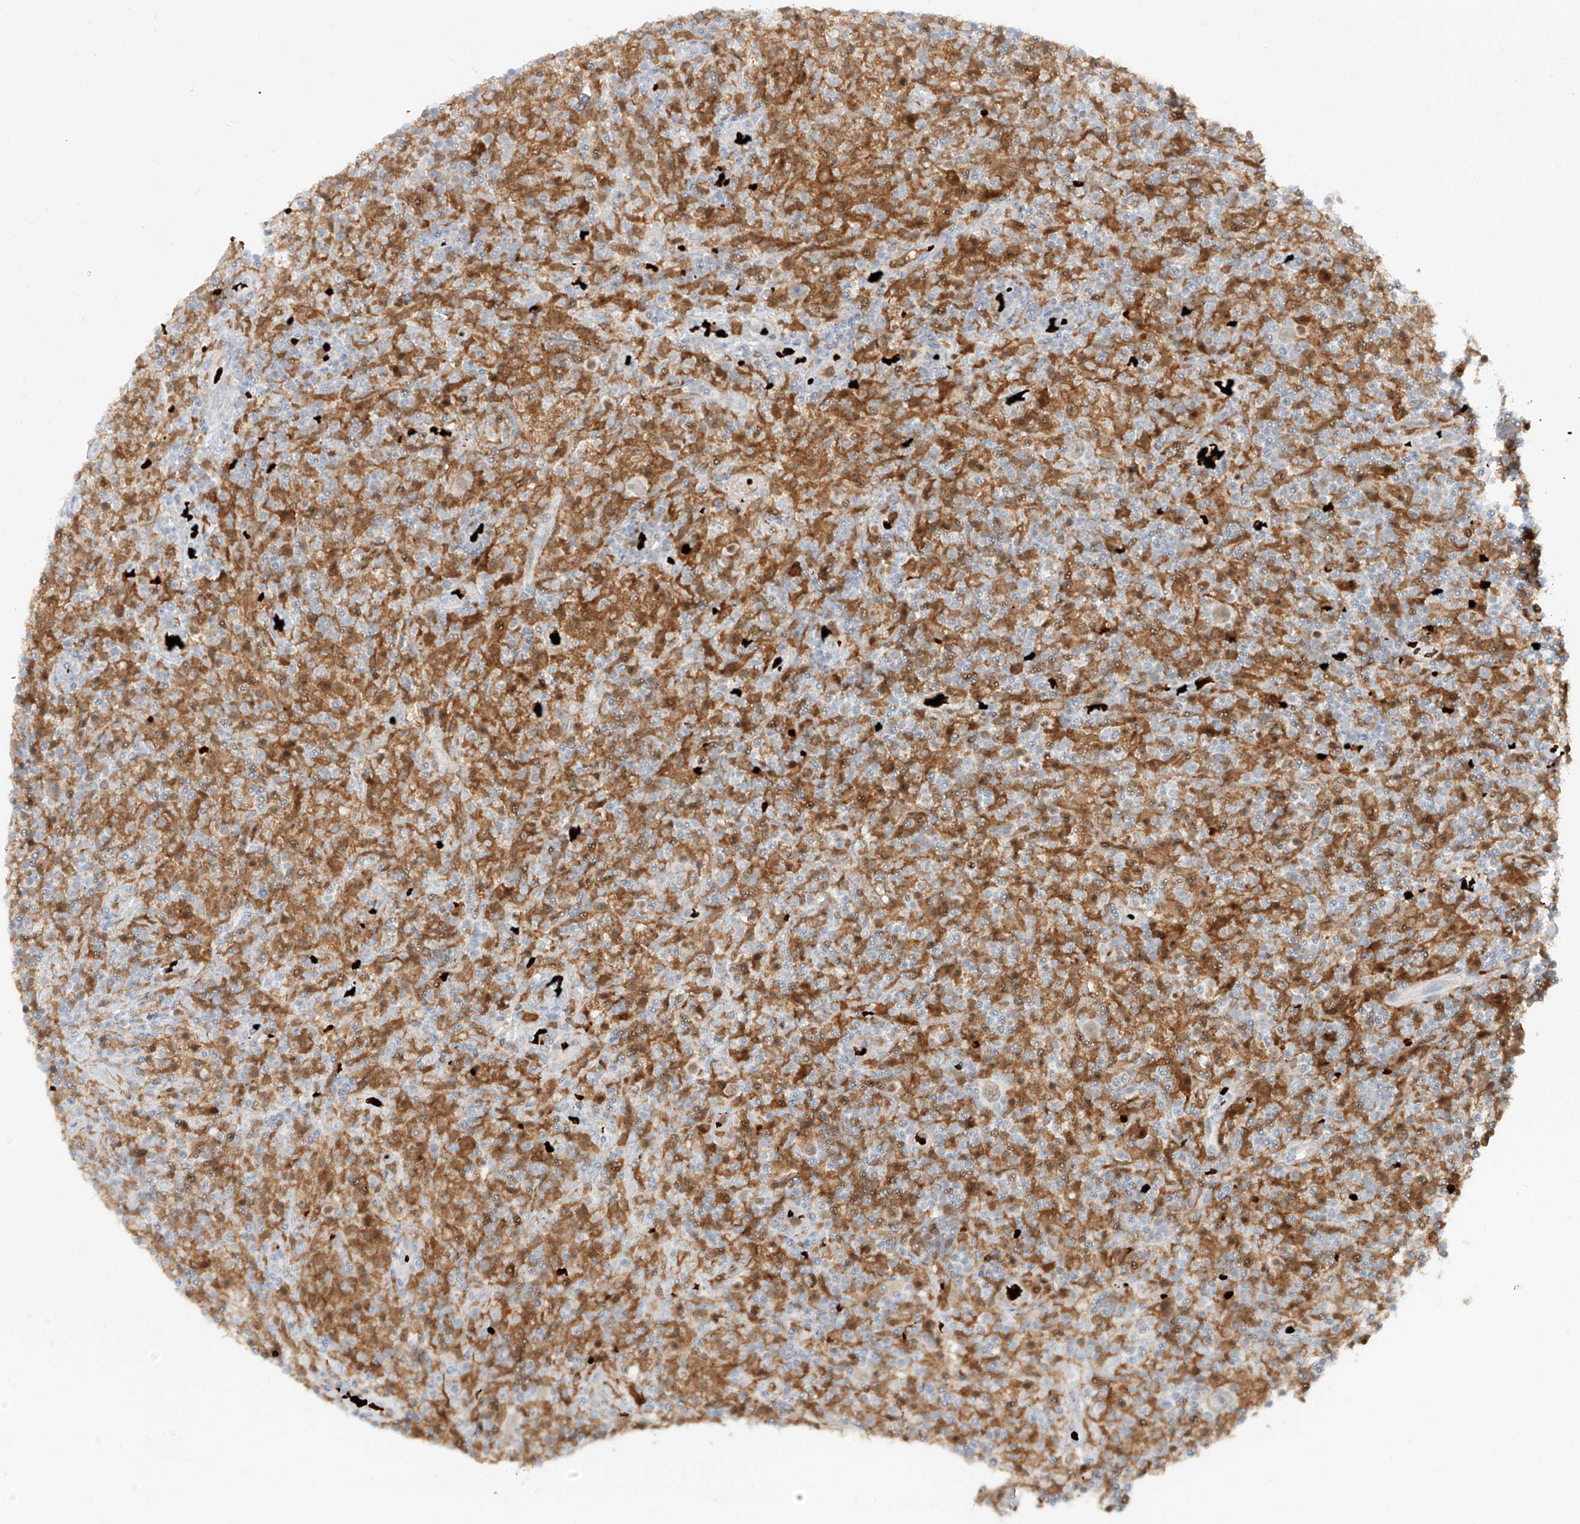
{"staining": {"intensity": "negative", "quantity": "none", "location": "none"}, "tissue": "lymphoma", "cell_type": "Tumor cells", "image_type": "cancer", "snomed": [{"axis": "morphology", "description": "Hodgkin's disease, NOS"}, {"axis": "topography", "description": "Lymph node"}], "caption": "Lymphoma was stained to show a protein in brown. There is no significant staining in tumor cells. Nuclei are stained in blue.", "gene": "FGD2", "patient": {"sex": "male", "age": 70}}